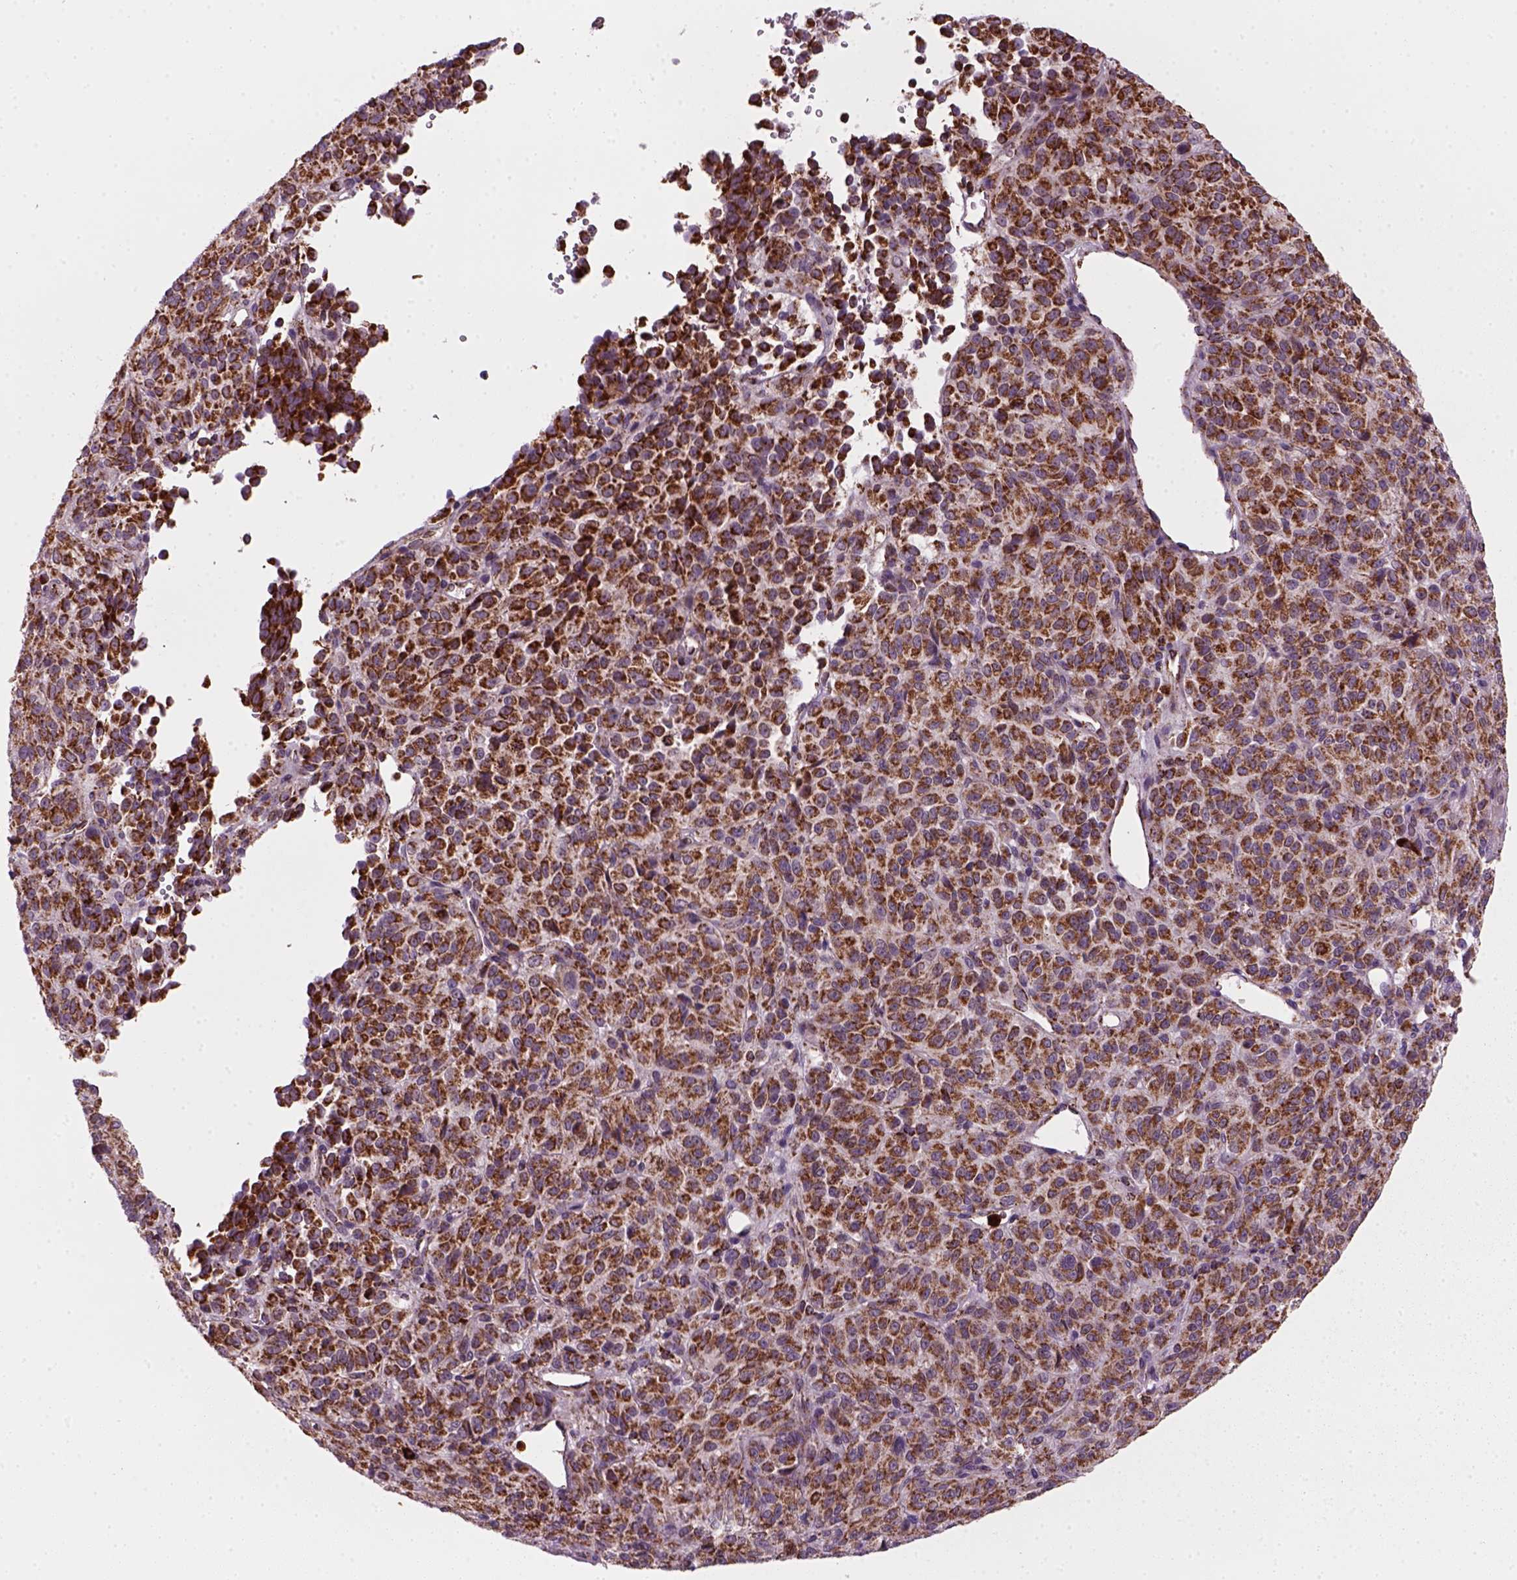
{"staining": {"intensity": "strong", "quantity": ">75%", "location": "cytoplasmic/membranous"}, "tissue": "melanoma", "cell_type": "Tumor cells", "image_type": "cancer", "snomed": [{"axis": "morphology", "description": "Malignant melanoma, Metastatic site"}, {"axis": "topography", "description": "Brain"}], "caption": "Melanoma stained with DAB (3,3'-diaminobenzidine) immunohistochemistry (IHC) exhibits high levels of strong cytoplasmic/membranous positivity in about >75% of tumor cells.", "gene": "NUDT16L1", "patient": {"sex": "female", "age": 56}}